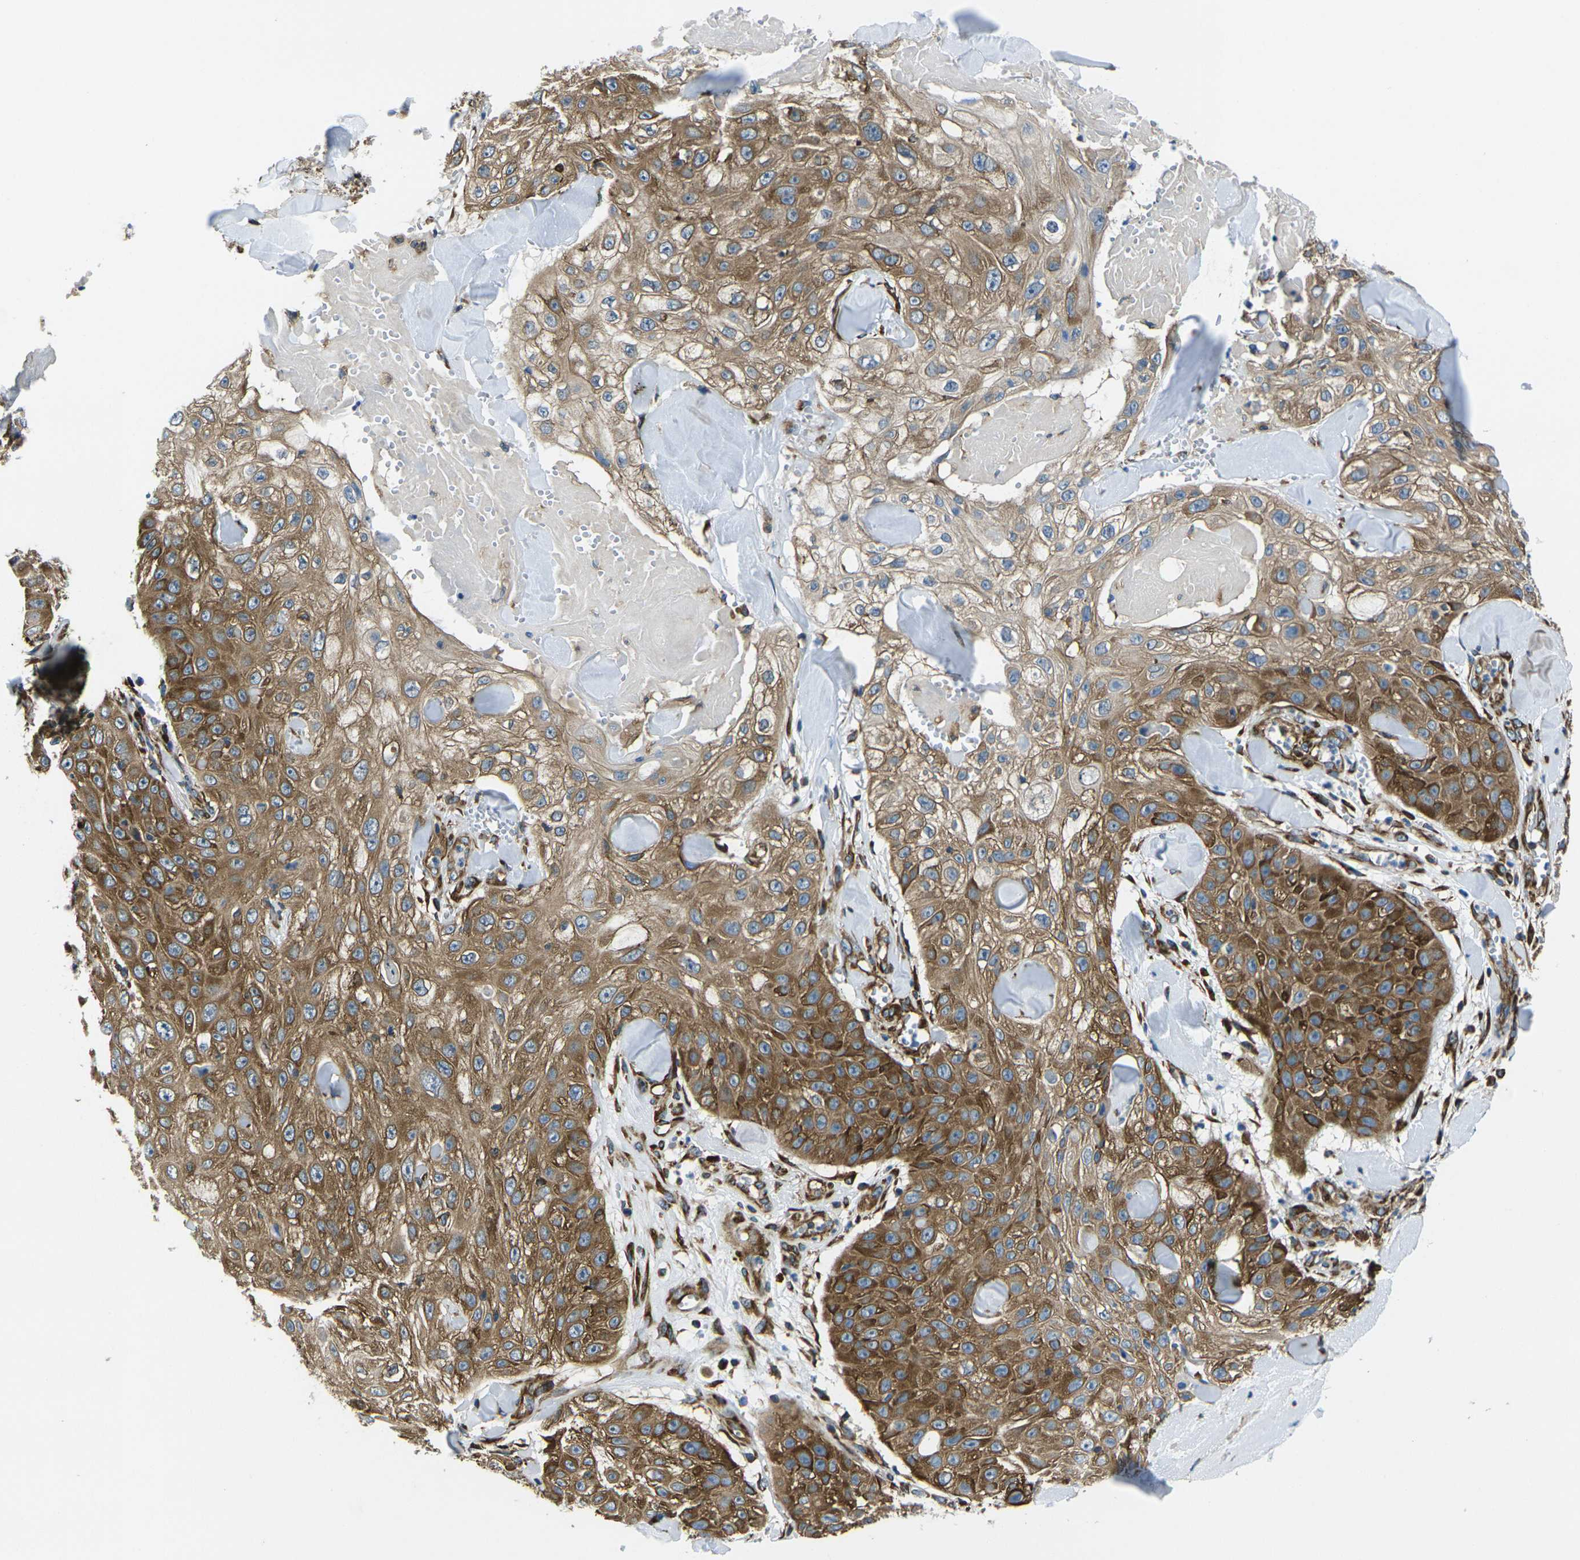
{"staining": {"intensity": "moderate", "quantity": ">75%", "location": "cytoplasmic/membranous"}, "tissue": "skin cancer", "cell_type": "Tumor cells", "image_type": "cancer", "snomed": [{"axis": "morphology", "description": "Squamous cell carcinoma, NOS"}, {"axis": "topography", "description": "Skin"}], "caption": "A micrograph of skin cancer (squamous cell carcinoma) stained for a protein displays moderate cytoplasmic/membranous brown staining in tumor cells.", "gene": "RPSA", "patient": {"sex": "male", "age": 86}}